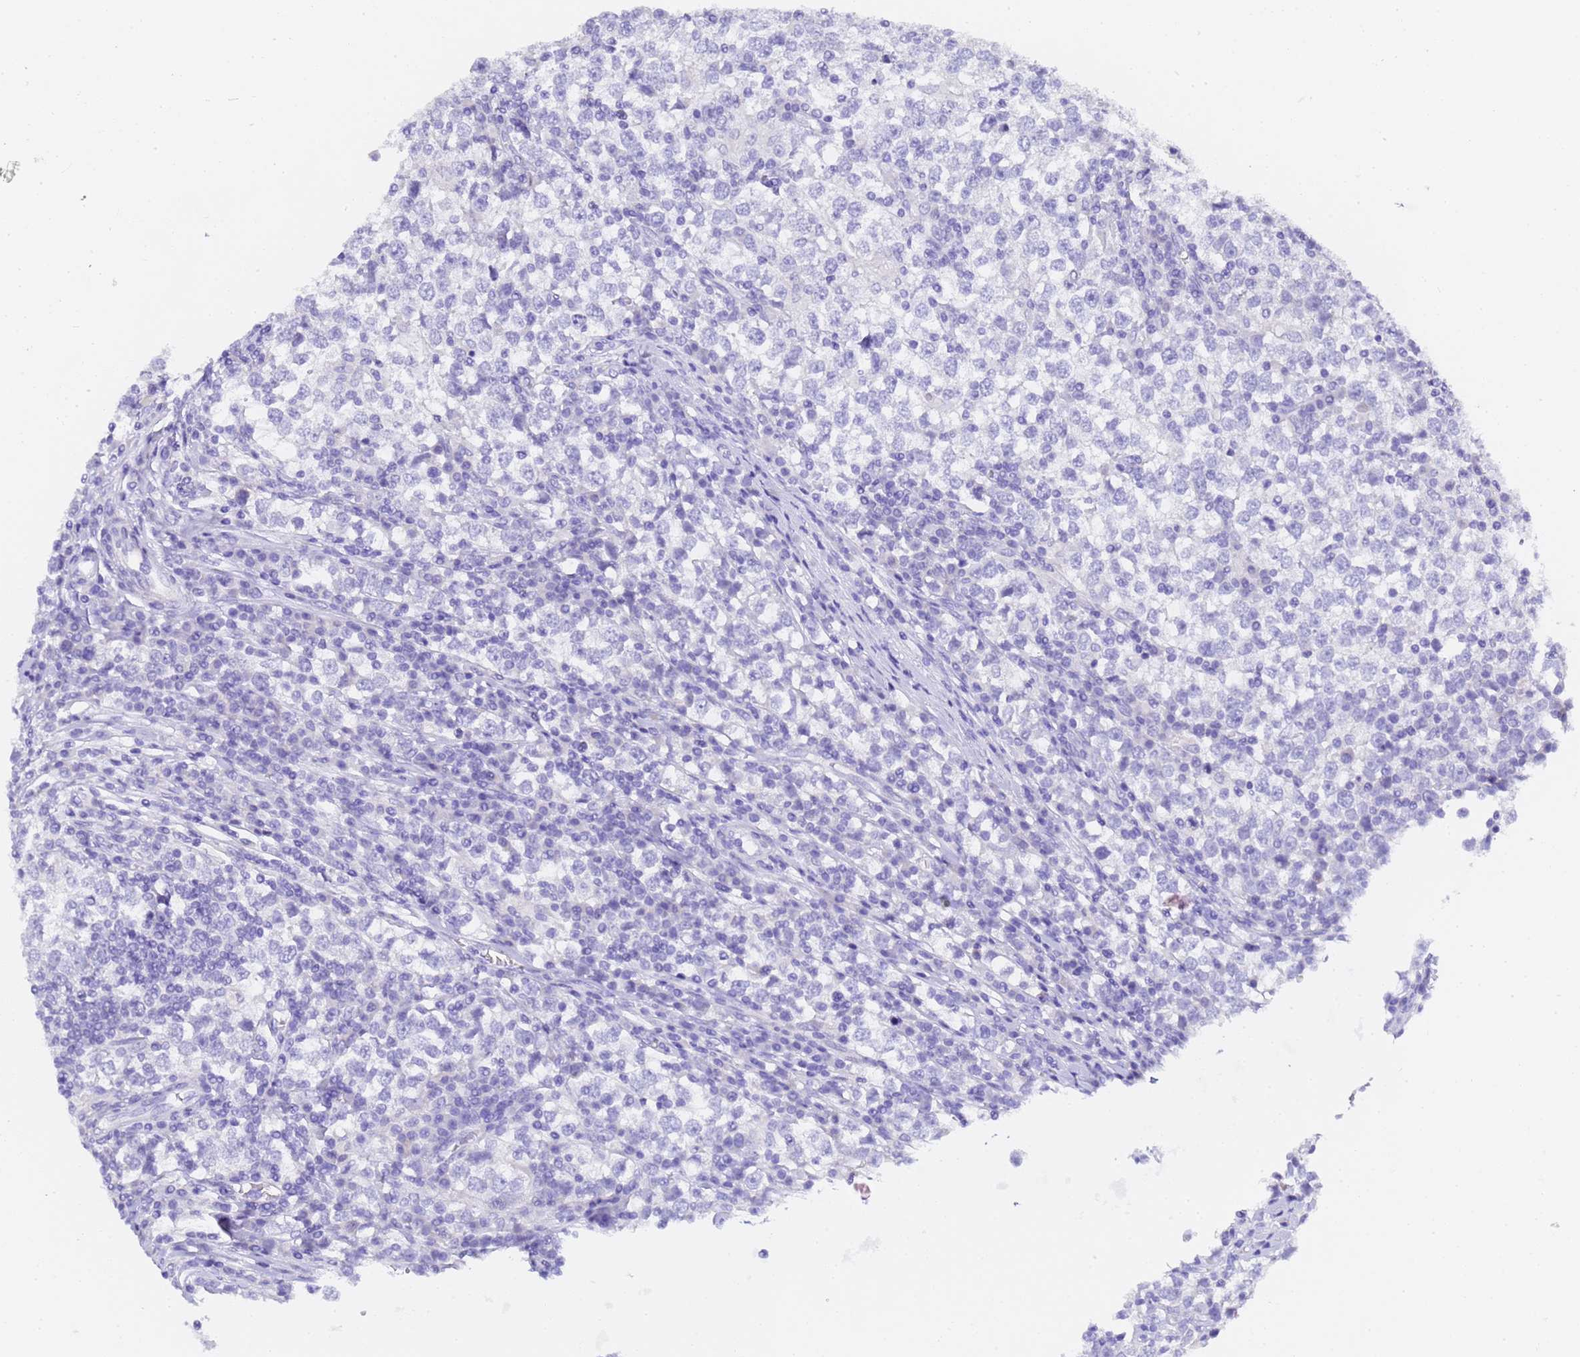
{"staining": {"intensity": "negative", "quantity": "none", "location": "none"}, "tissue": "testis cancer", "cell_type": "Tumor cells", "image_type": "cancer", "snomed": [{"axis": "morphology", "description": "Seminoma, NOS"}, {"axis": "topography", "description": "Testis"}], "caption": "This is an IHC micrograph of seminoma (testis). There is no staining in tumor cells.", "gene": "GABRA1", "patient": {"sex": "male", "age": 65}}